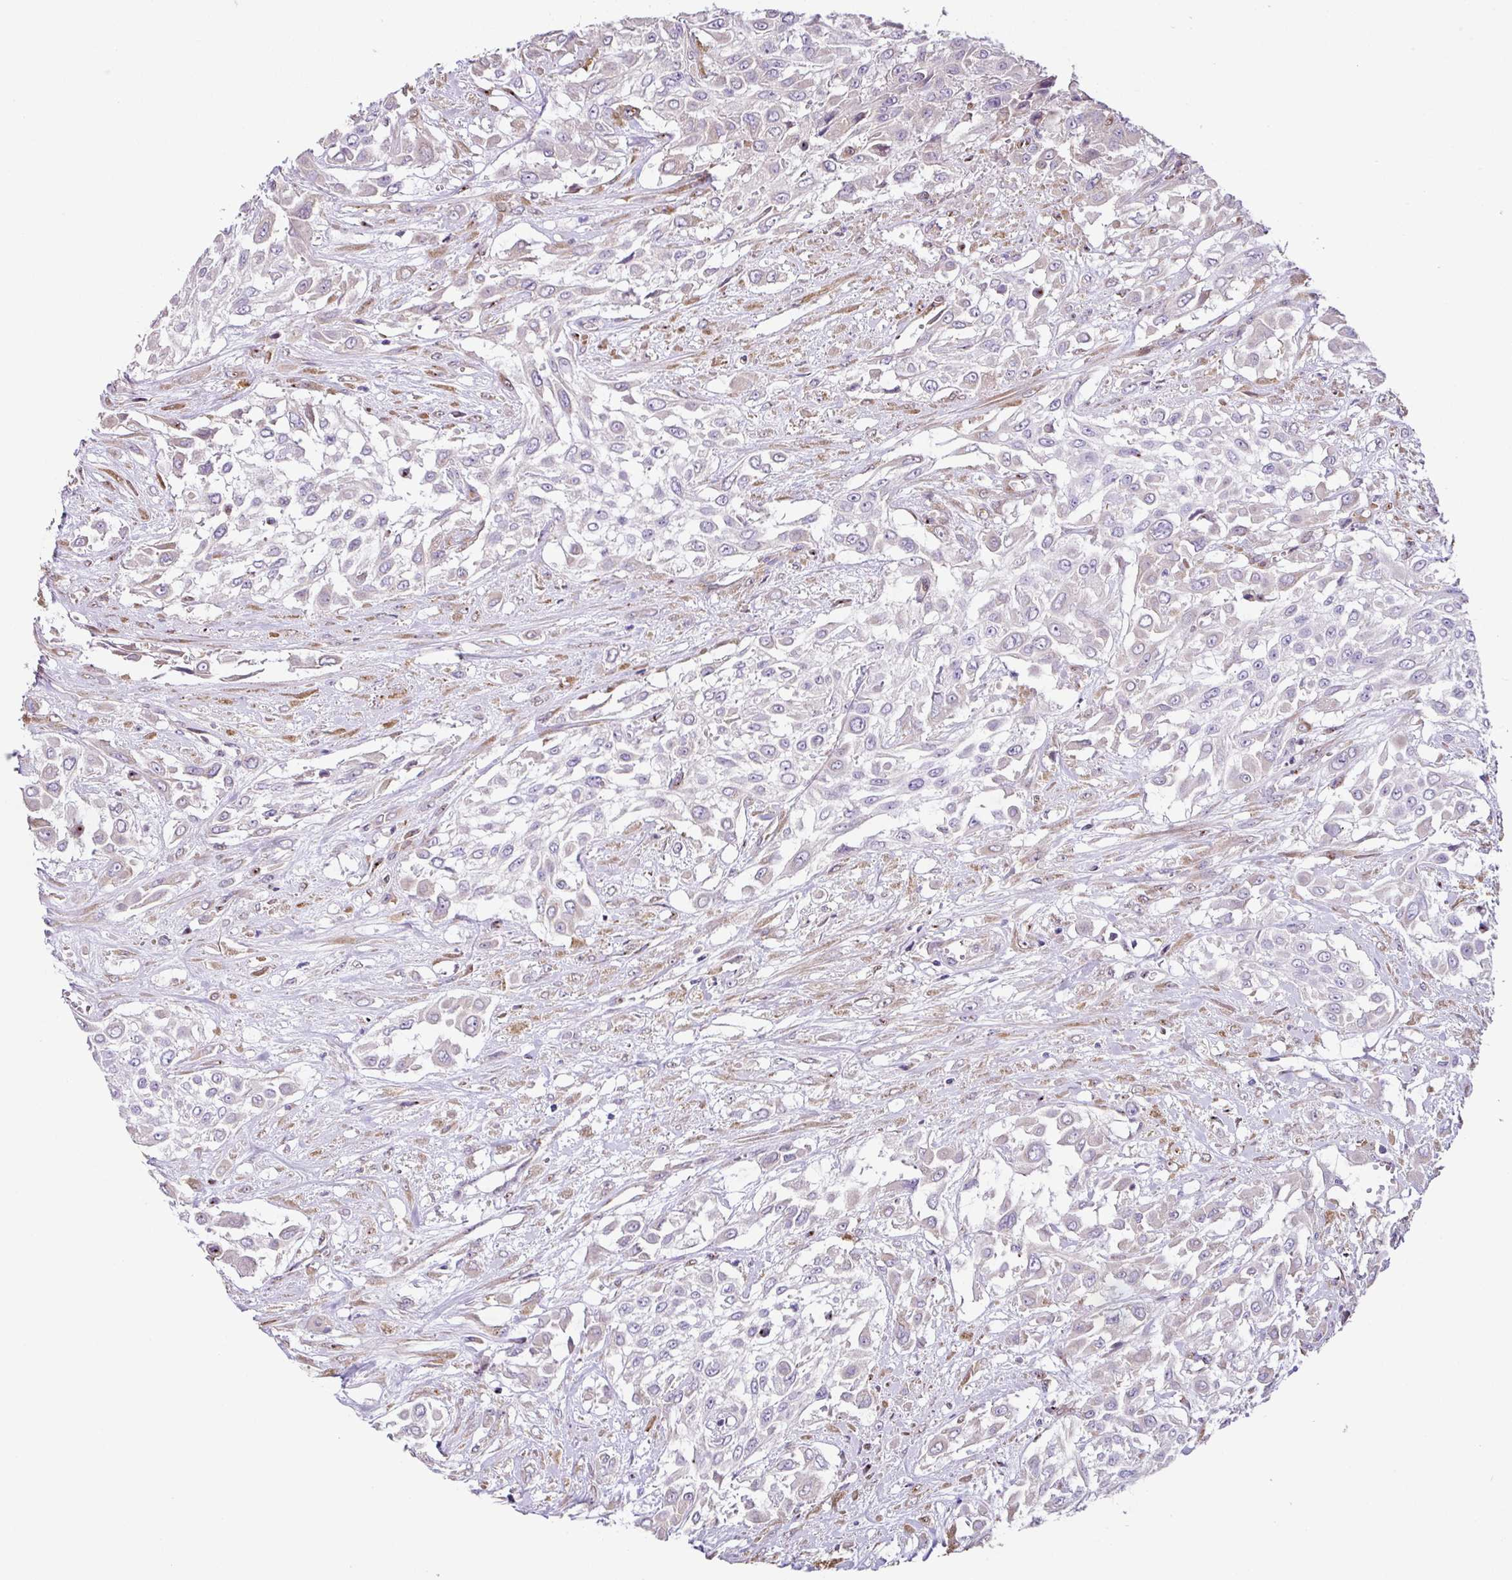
{"staining": {"intensity": "negative", "quantity": "none", "location": "none"}, "tissue": "urothelial cancer", "cell_type": "Tumor cells", "image_type": "cancer", "snomed": [{"axis": "morphology", "description": "Urothelial carcinoma, High grade"}, {"axis": "topography", "description": "Urinary bladder"}], "caption": "High magnification brightfield microscopy of high-grade urothelial carcinoma stained with DAB (3,3'-diaminobenzidine) (brown) and counterstained with hematoxylin (blue): tumor cells show no significant positivity.", "gene": "ZG16", "patient": {"sex": "male", "age": 57}}